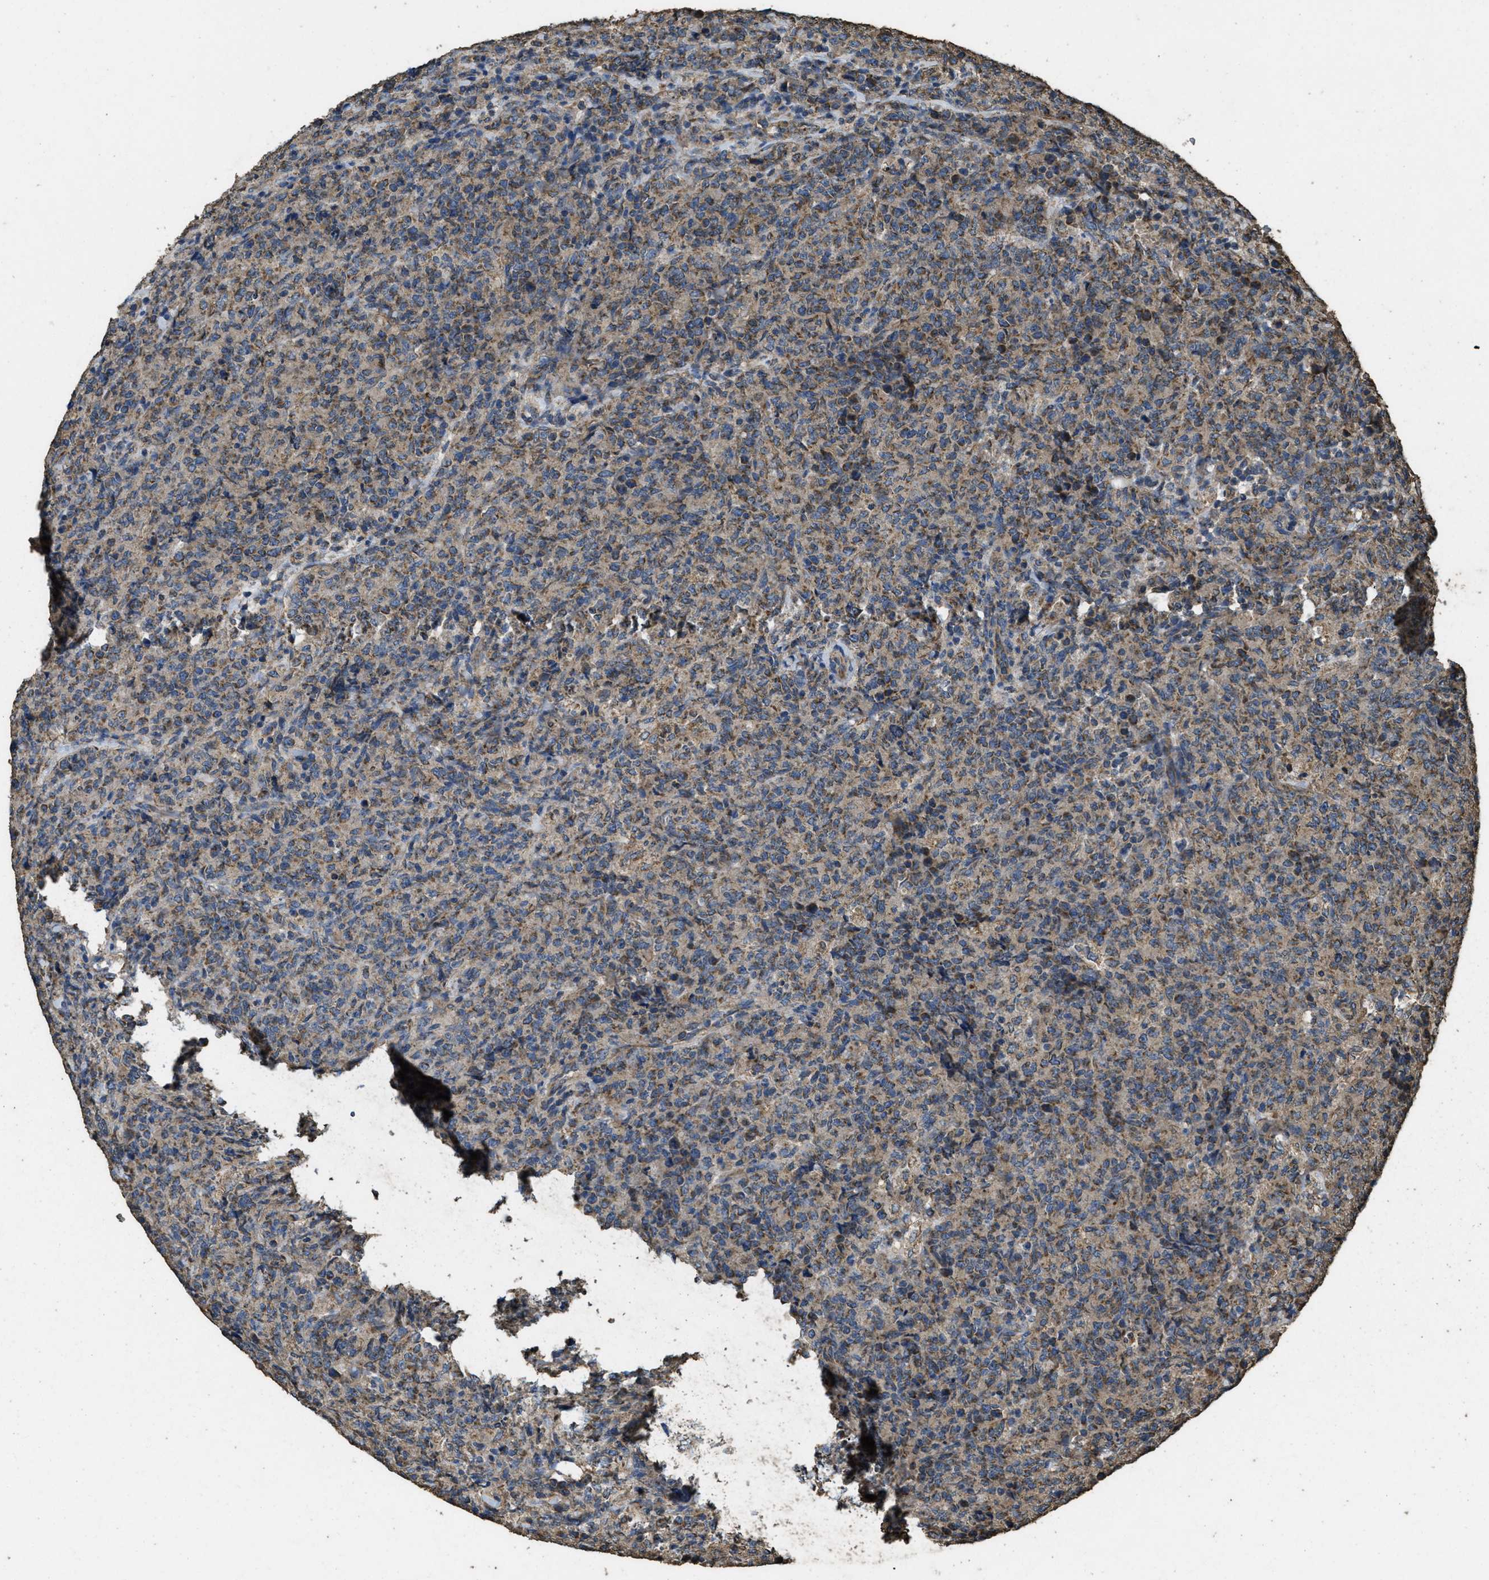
{"staining": {"intensity": "moderate", "quantity": "25%-75%", "location": "cytoplasmic/membranous"}, "tissue": "lymphoma", "cell_type": "Tumor cells", "image_type": "cancer", "snomed": [{"axis": "morphology", "description": "Malignant lymphoma, non-Hodgkin's type, High grade"}, {"axis": "topography", "description": "Tonsil"}], "caption": "This is a histology image of immunohistochemistry (IHC) staining of lymphoma, which shows moderate expression in the cytoplasmic/membranous of tumor cells.", "gene": "CYRIA", "patient": {"sex": "female", "age": 36}}